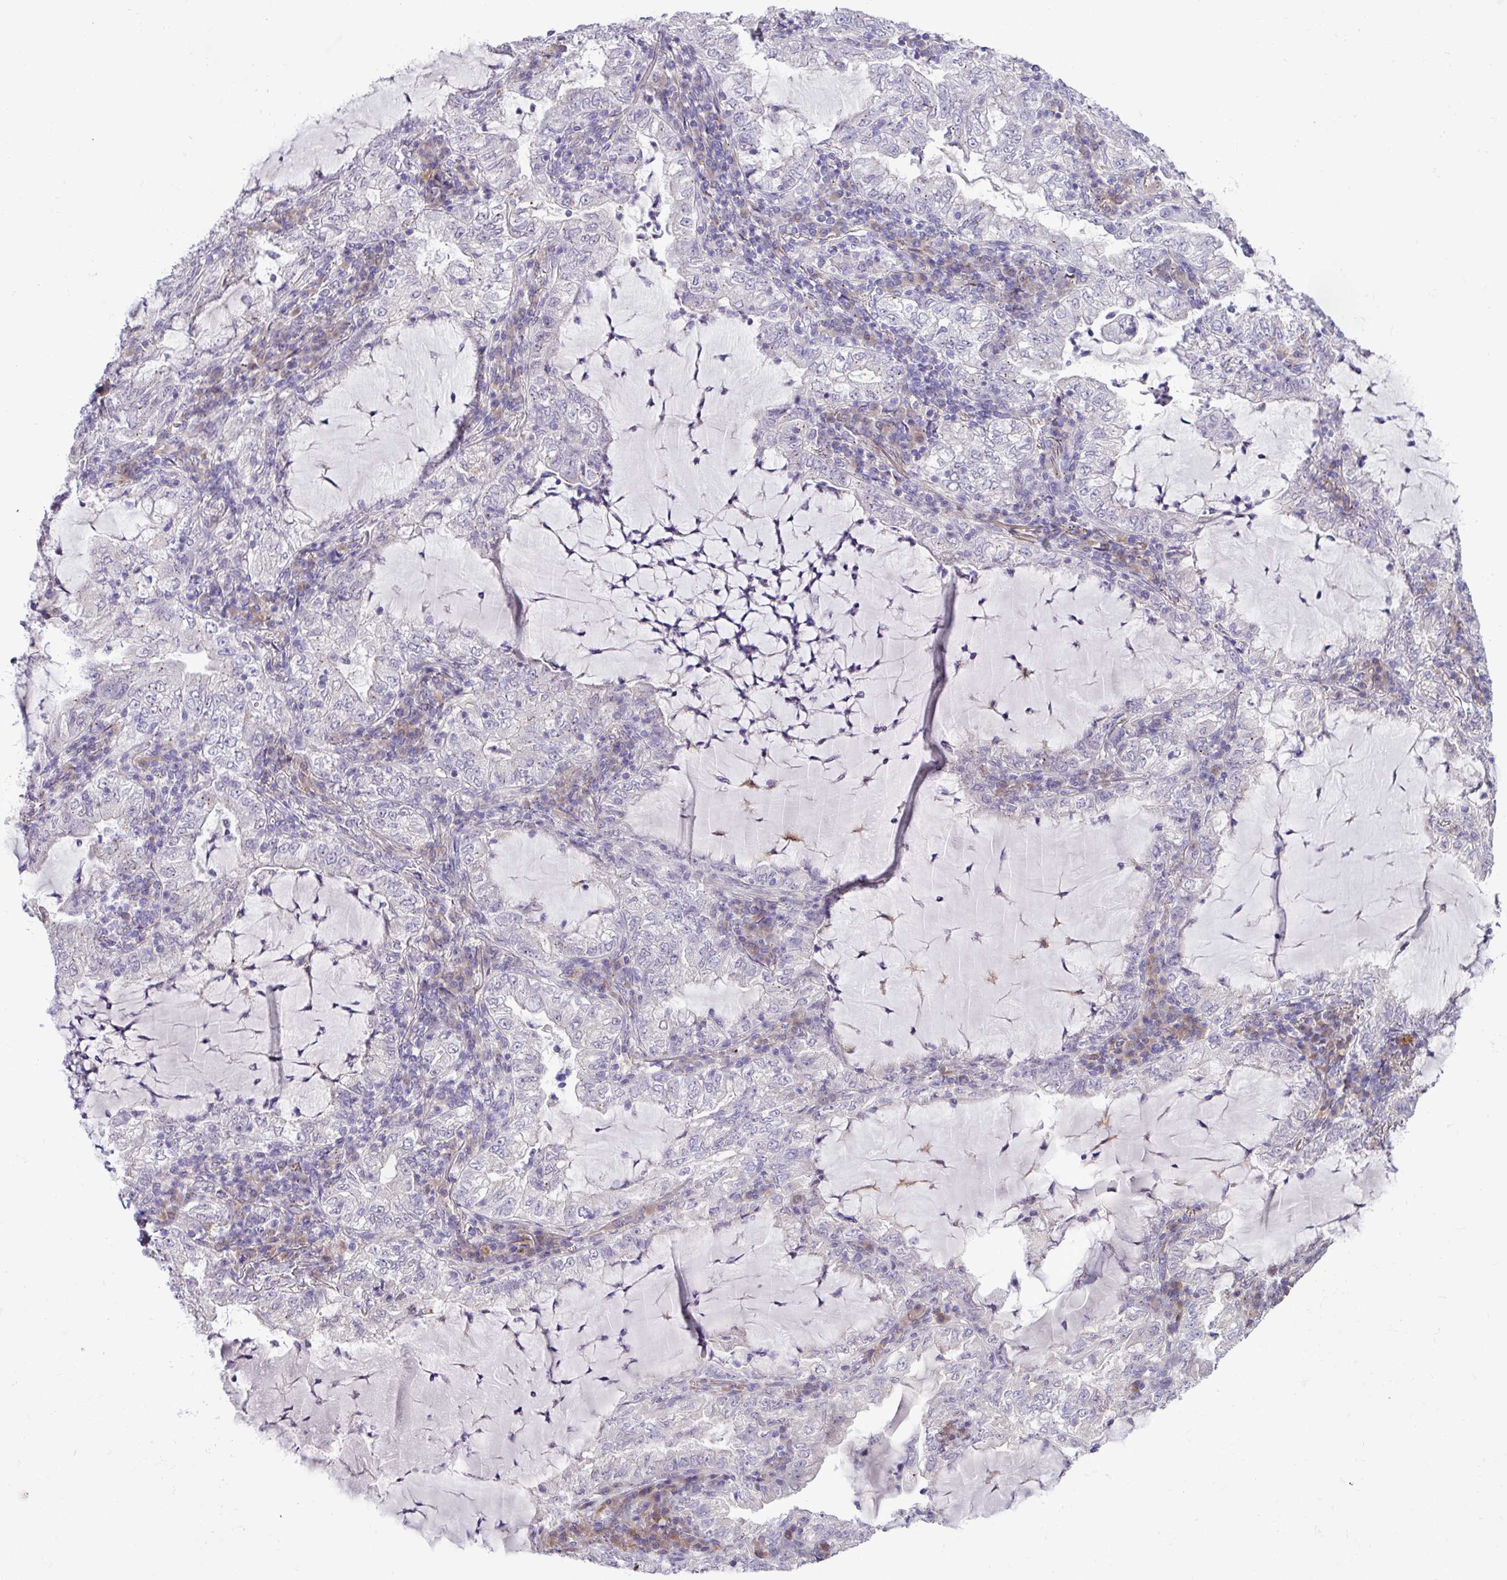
{"staining": {"intensity": "negative", "quantity": "none", "location": "none"}, "tissue": "lung cancer", "cell_type": "Tumor cells", "image_type": "cancer", "snomed": [{"axis": "morphology", "description": "Adenocarcinoma, NOS"}, {"axis": "topography", "description": "Lung"}], "caption": "Immunohistochemistry of human lung adenocarcinoma exhibits no positivity in tumor cells.", "gene": "SPINK8", "patient": {"sex": "female", "age": 73}}